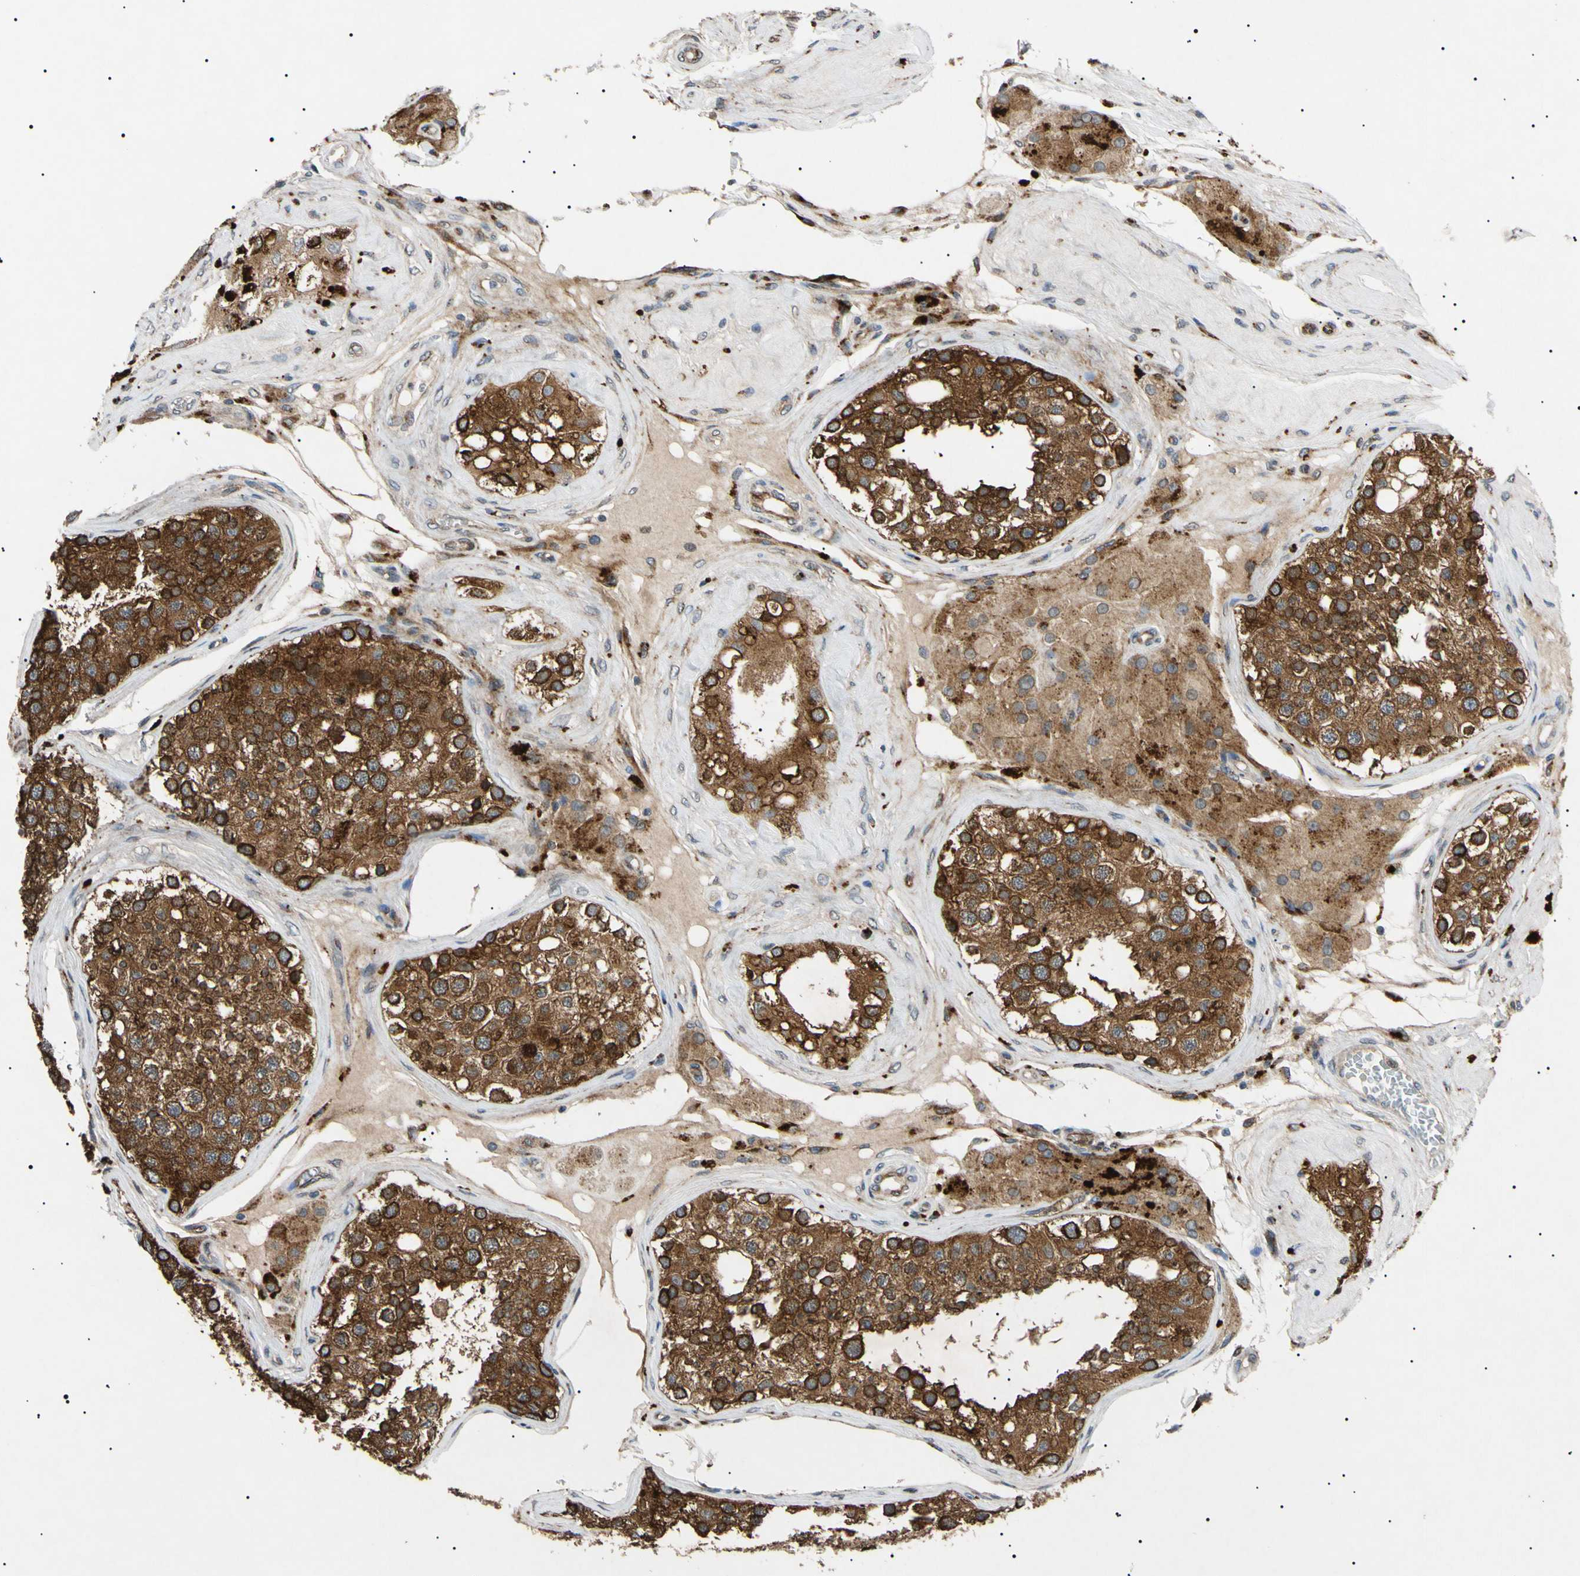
{"staining": {"intensity": "moderate", "quantity": ">75%", "location": "cytoplasmic/membranous,nuclear"}, "tissue": "testis", "cell_type": "Cells in seminiferous ducts", "image_type": "normal", "snomed": [{"axis": "morphology", "description": "Normal tissue, NOS"}, {"axis": "topography", "description": "Testis"}], "caption": "The image displays a brown stain indicating the presence of a protein in the cytoplasmic/membranous,nuclear of cells in seminiferous ducts in testis. (Stains: DAB (3,3'-diaminobenzidine) in brown, nuclei in blue, Microscopy: brightfield microscopy at high magnification).", "gene": "TUBB4A", "patient": {"sex": "male", "age": 68}}